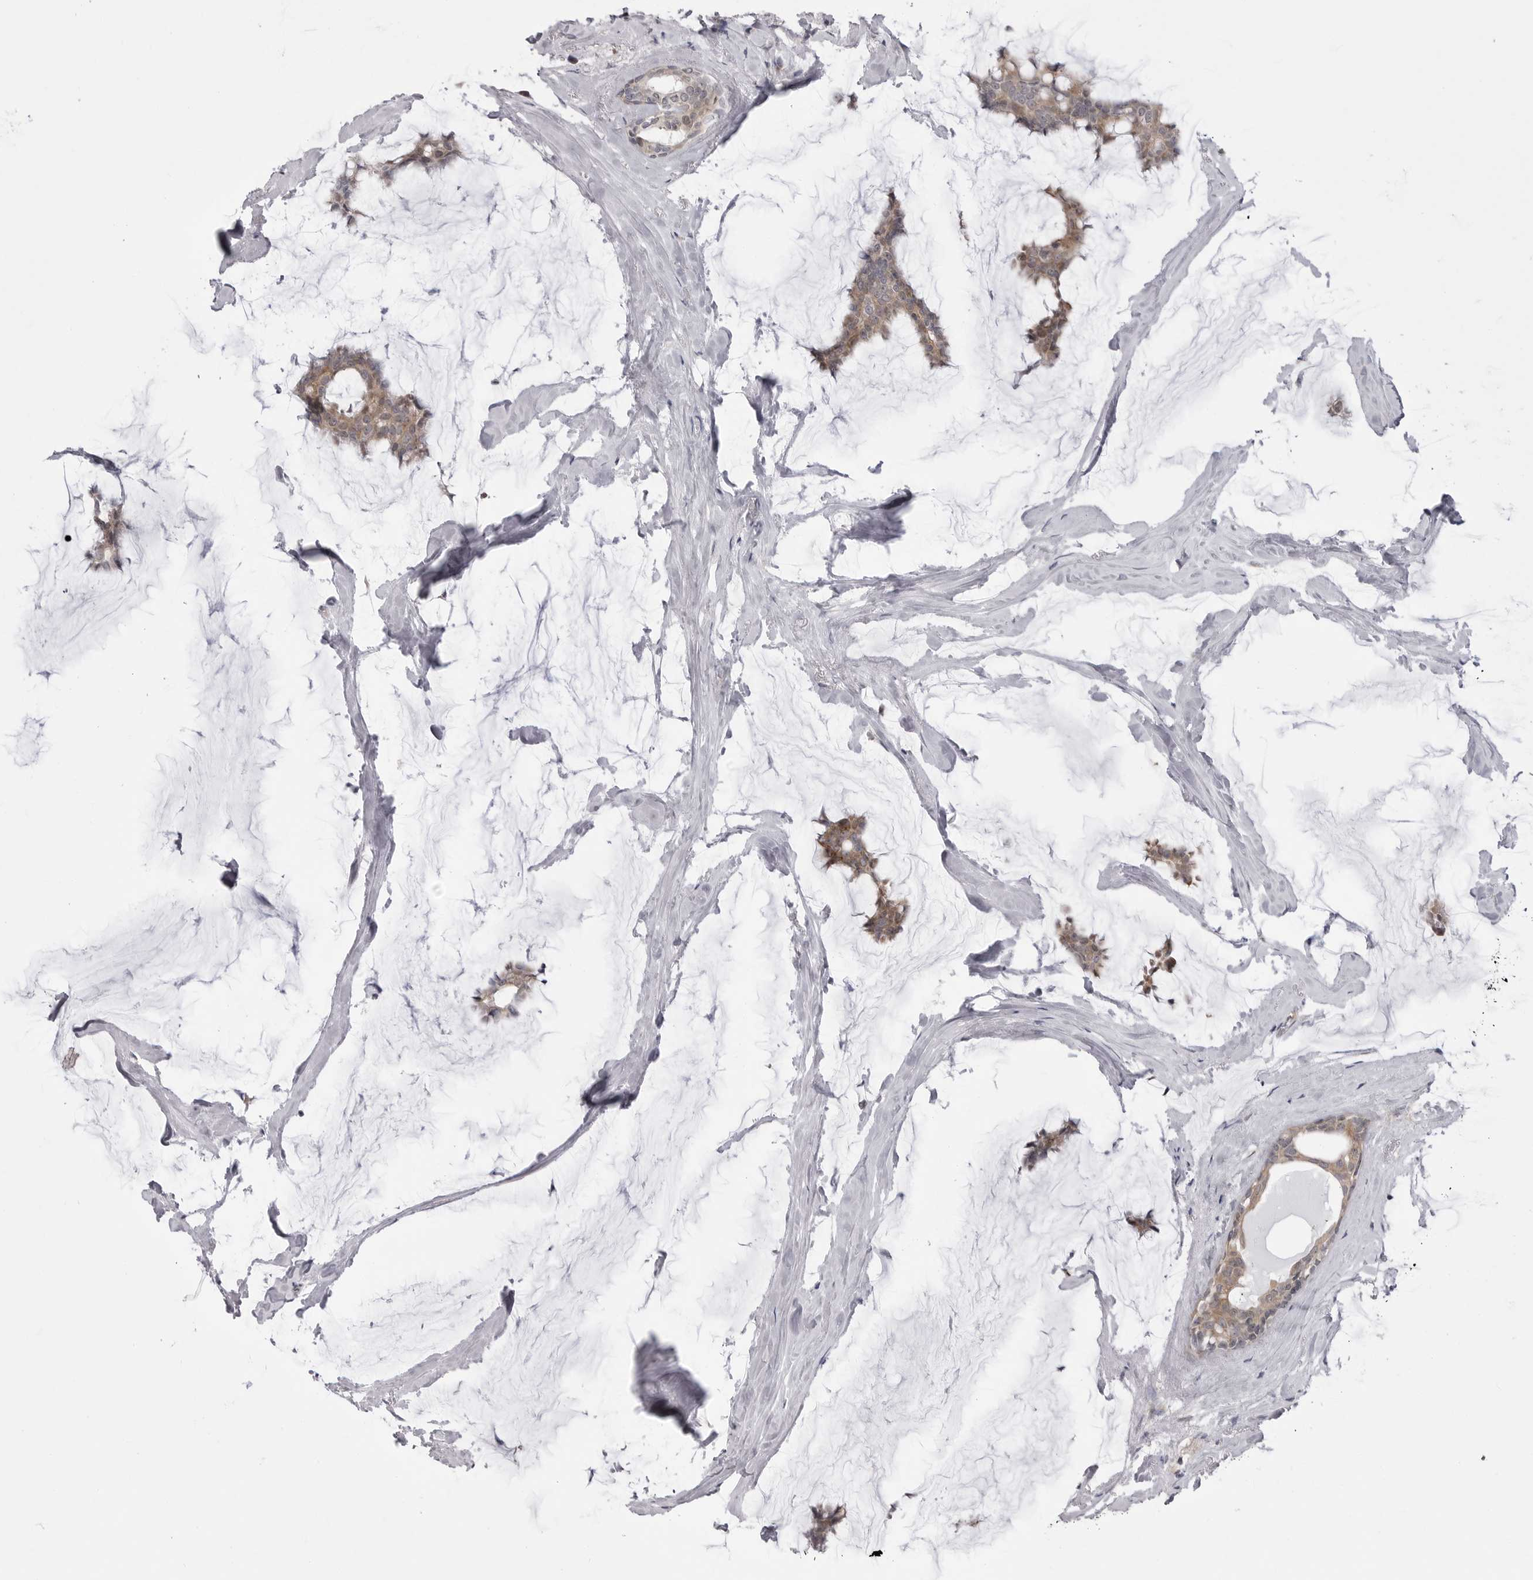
{"staining": {"intensity": "weak", "quantity": ">75%", "location": "cytoplasmic/membranous"}, "tissue": "breast cancer", "cell_type": "Tumor cells", "image_type": "cancer", "snomed": [{"axis": "morphology", "description": "Duct carcinoma"}, {"axis": "topography", "description": "Breast"}], "caption": "A brown stain highlights weak cytoplasmic/membranous expression of a protein in intraductal carcinoma (breast) tumor cells.", "gene": "CCDC18", "patient": {"sex": "female", "age": 93}}